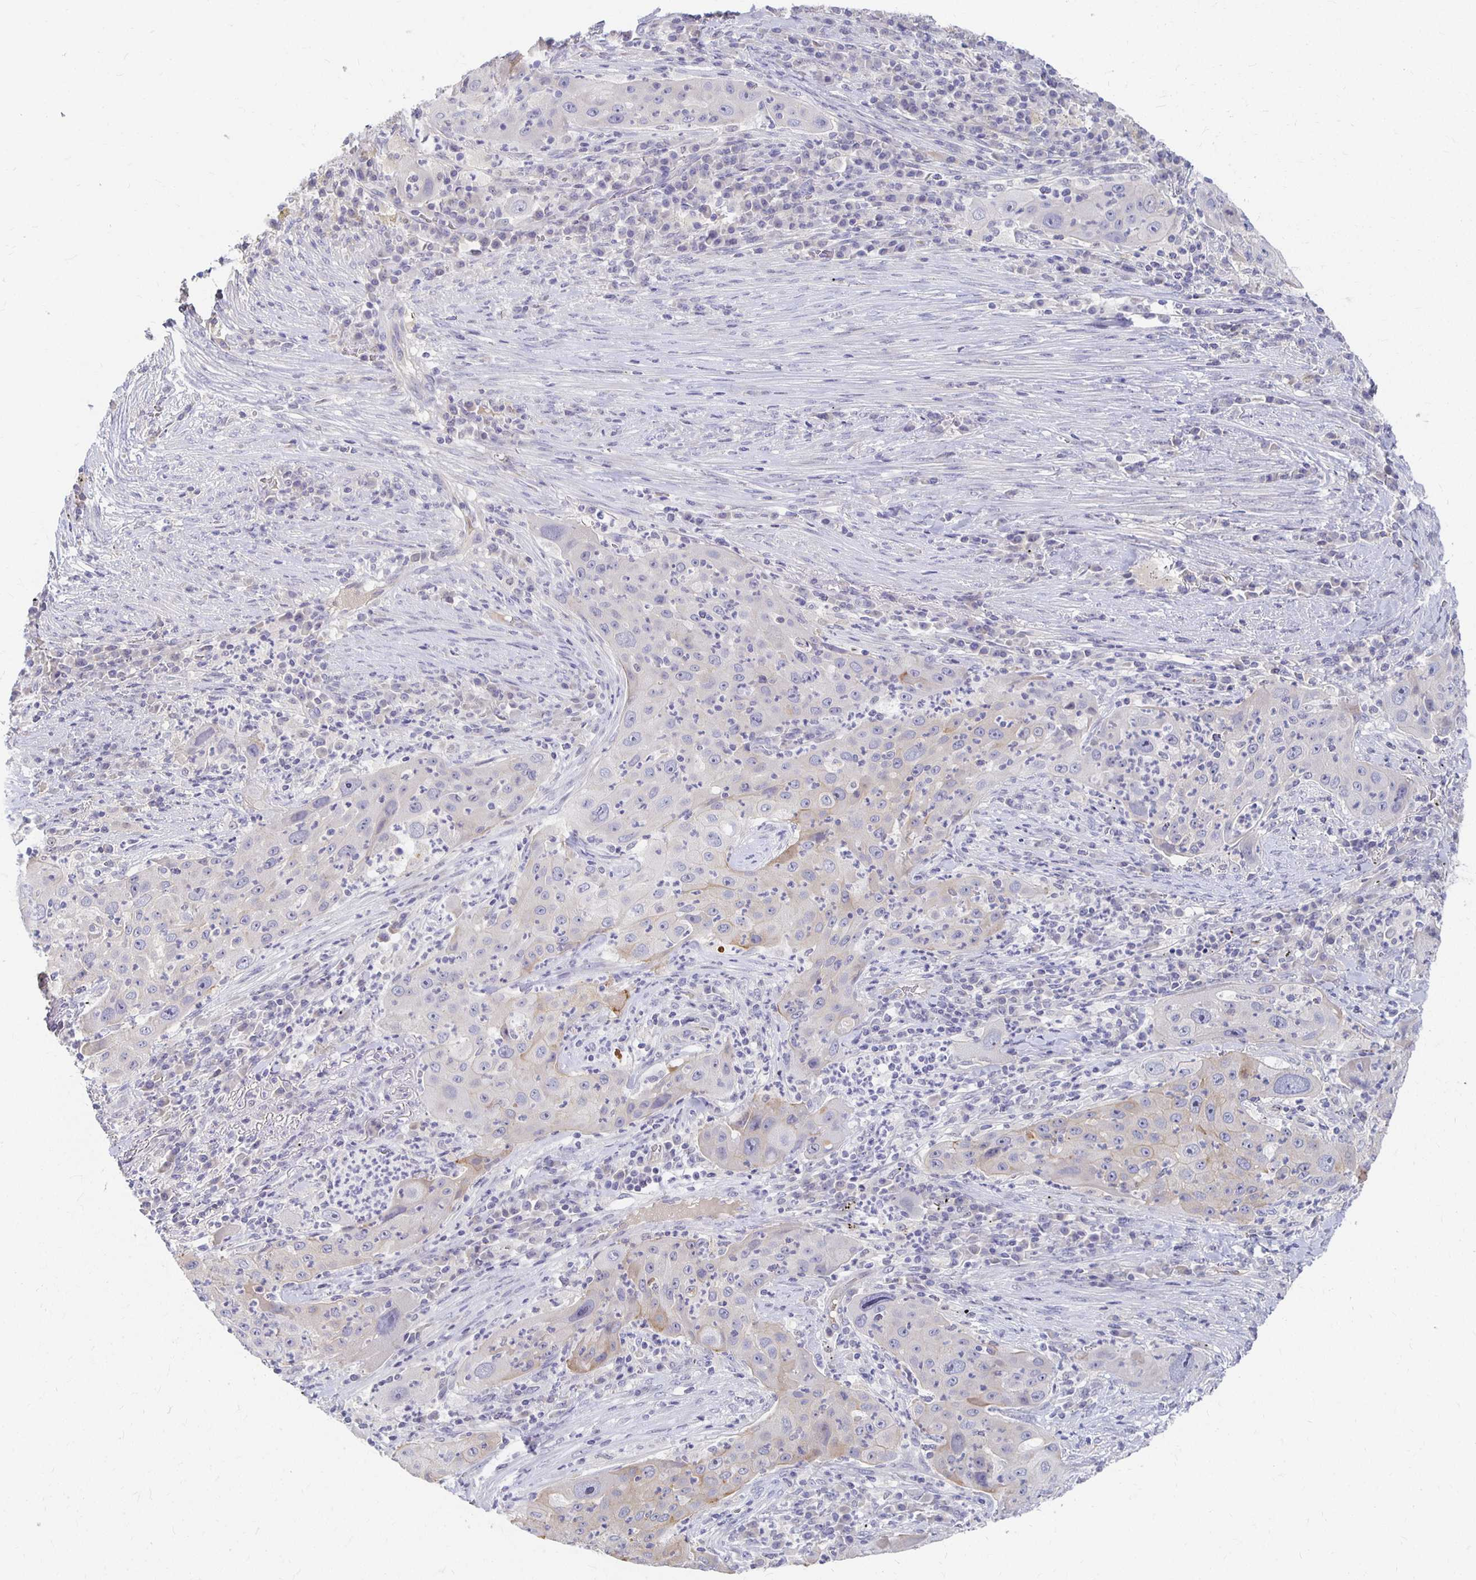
{"staining": {"intensity": "negative", "quantity": "none", "location": "none"}, "tissue": "lung cancer", "cell_type": "Tumor cells", "image_type": "cancer", "snomed": [{"axis": "morphology", "description": "Squamous cell carcinoma, NOS"}, {"axis": "topography", "description": "Lung"}], "caption": "A histopathology image of human lung squamous cell carcinoma is negative for staining in tumor cells. Brightfield microscopy of immunohistochemistry stained with DAB (brown) and hematoxylin (blue), captured at high magnification.", "gene": "FKRP", "patient": {"sex": "female", "age": 59}}